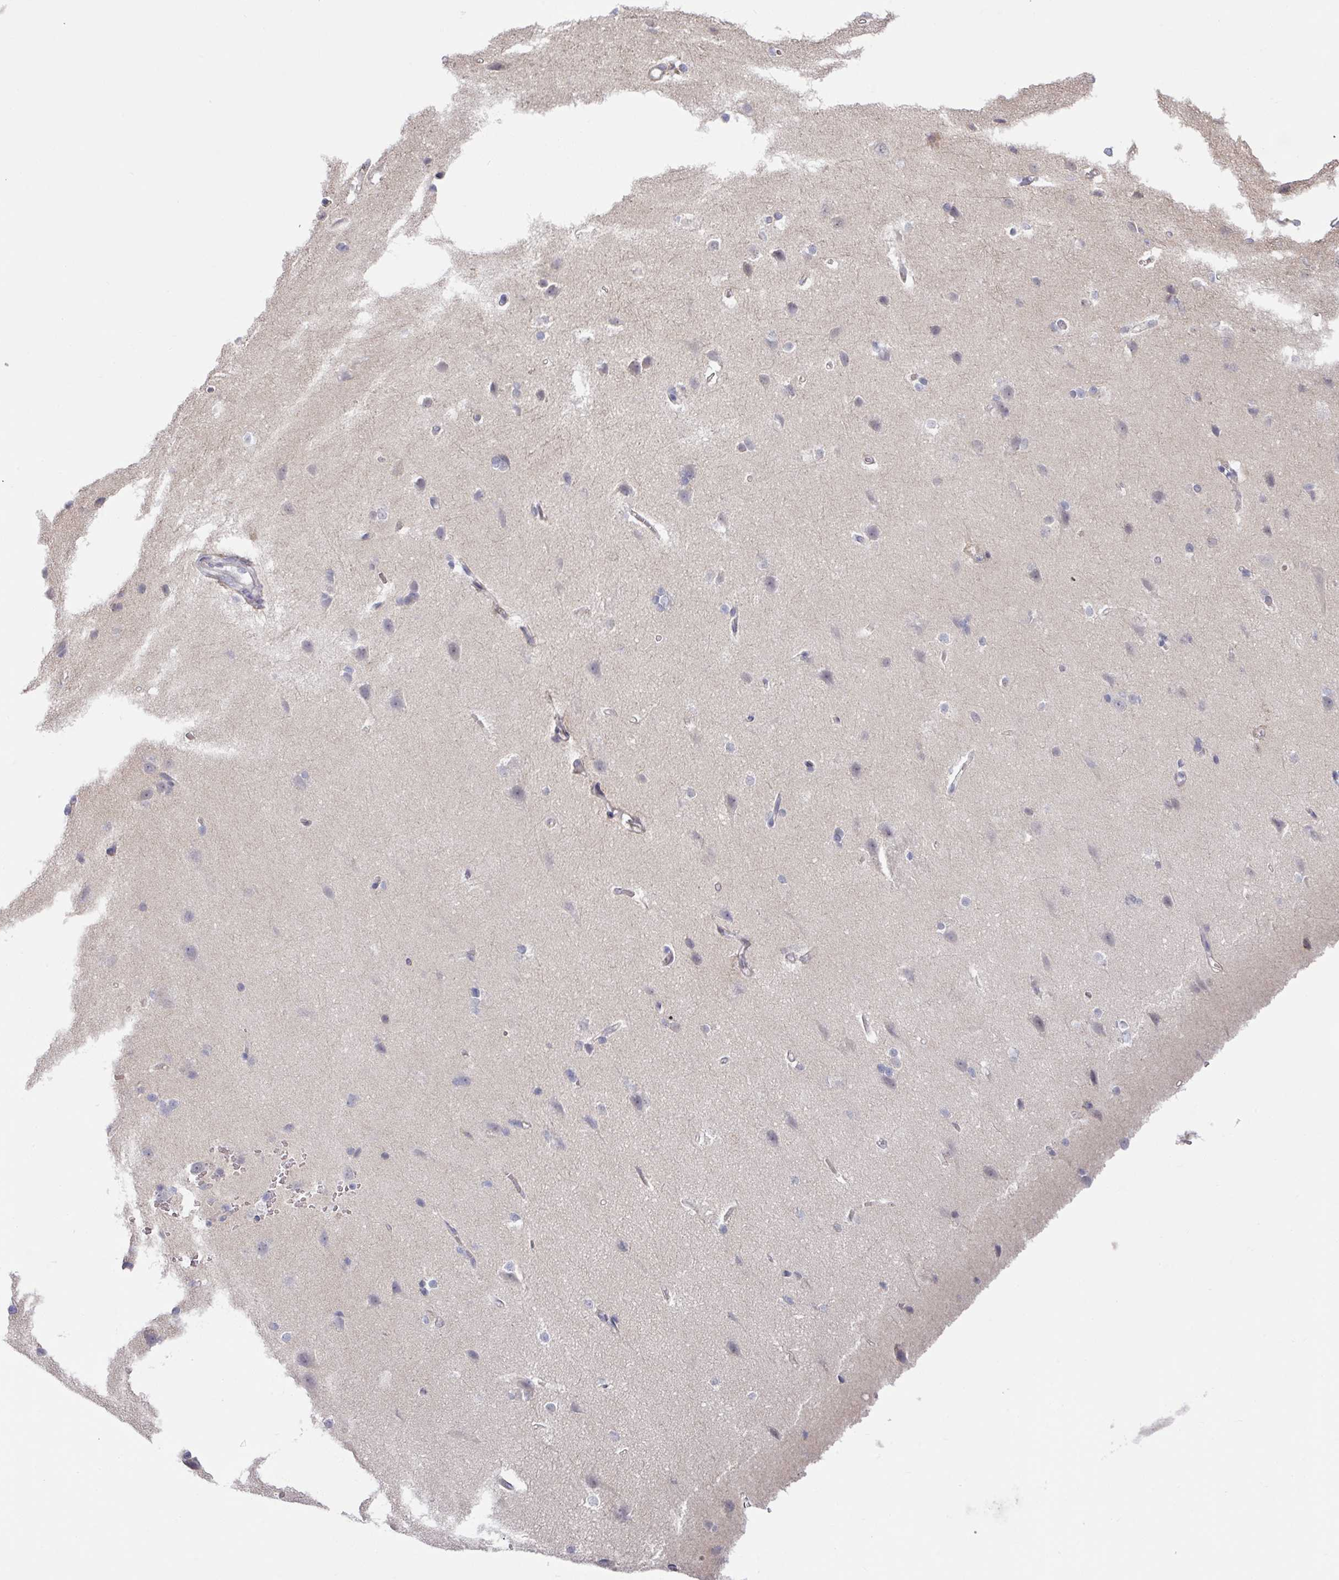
{"staining": {"intensity": "negative", "quantity": "none", "location": "none"}, "tissue": "cerebral cortex", "cell_type": "Endothelial cells", "image_type": "normal", "snomed": [{"axis": "morphology", "description": "Normal tissue, NOS"}, {"axis": "topography", "description": "Cerebral cortex"}], "caption": "Cerebral cortex stained for a protein using immunohistochemistry shows no expression endothelial cells.", "gene": "TMED5", "patient": {"sex": "male", "age": 37}}